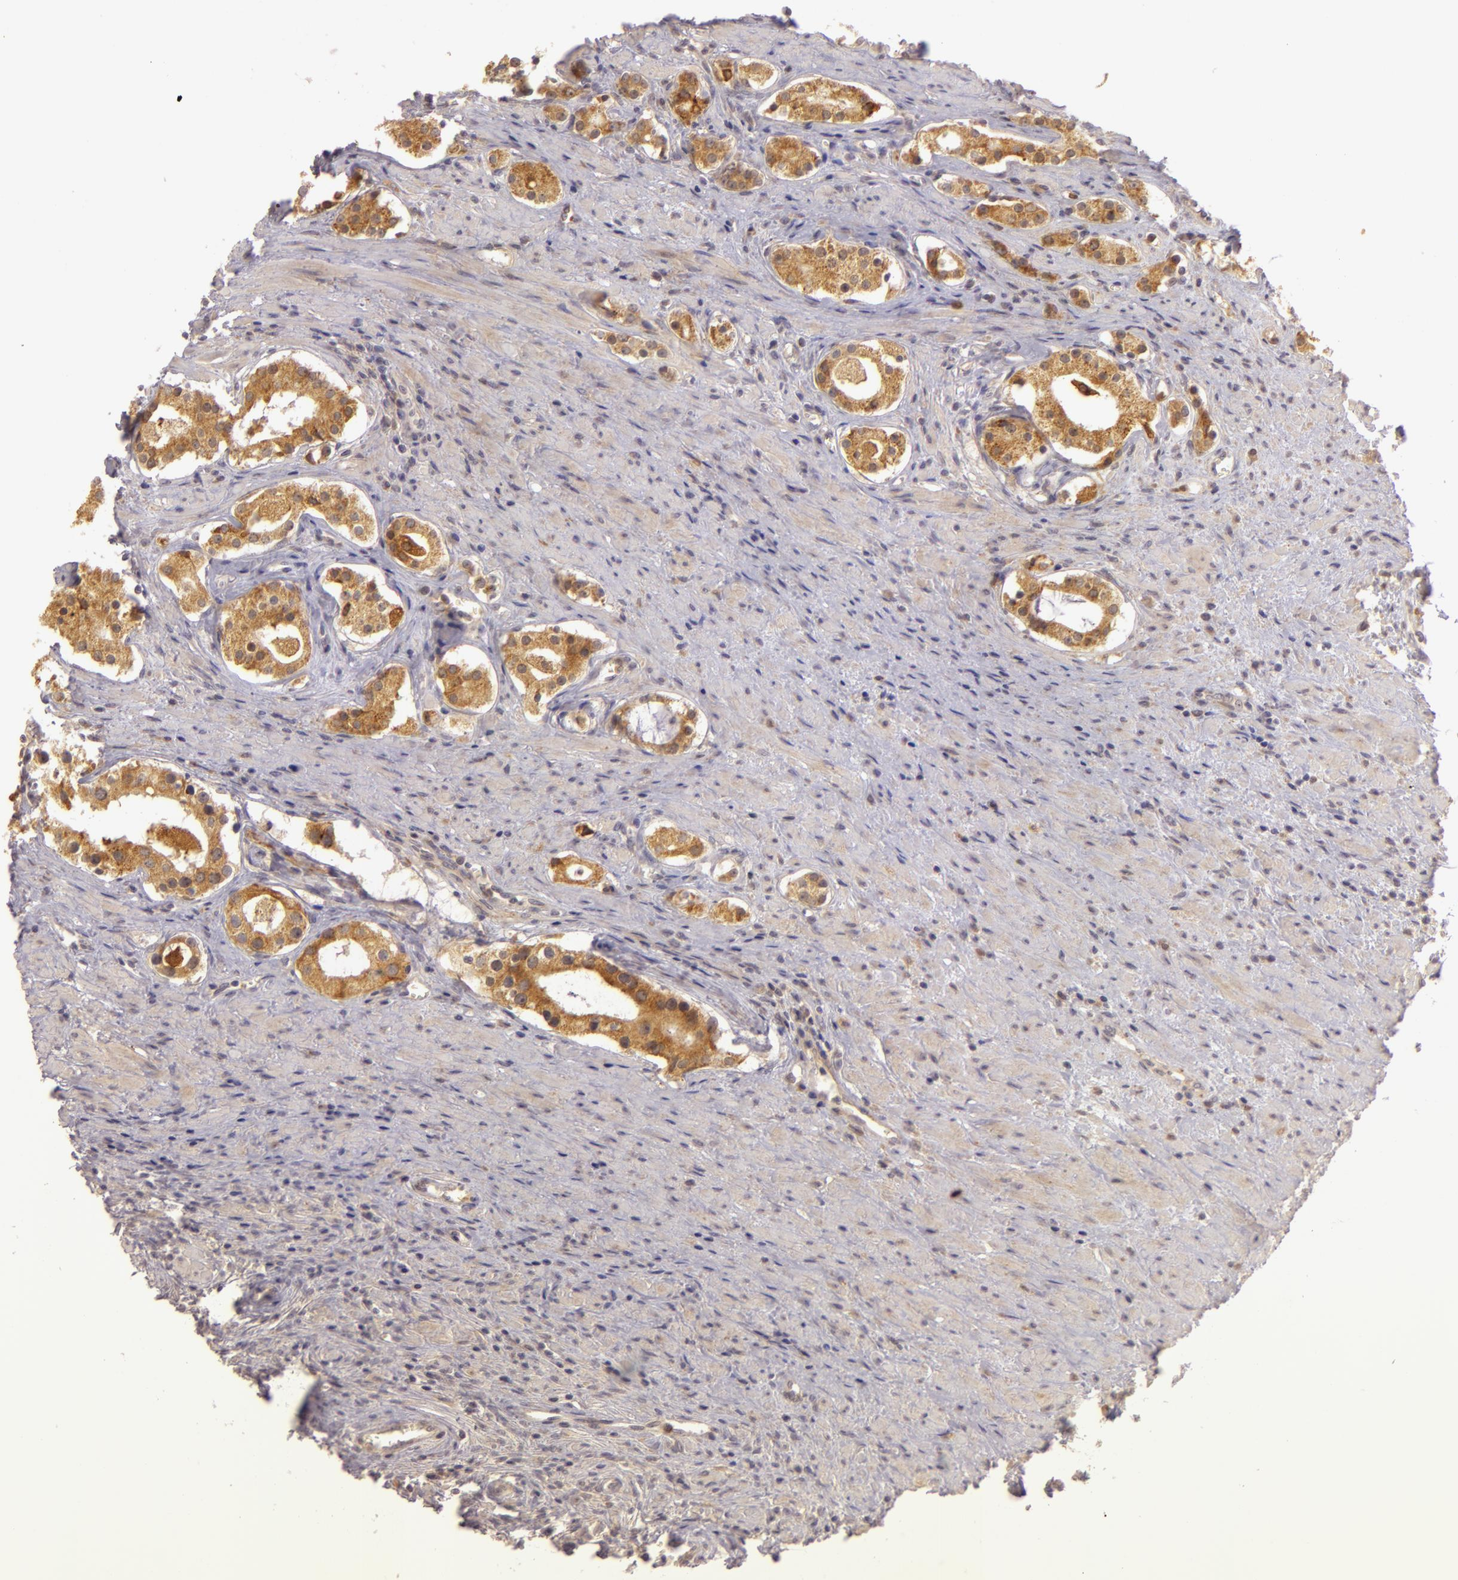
{"staining": {"intensity": "moderate", "quantity": ">75%", "location": "cytoplasmic/membranous"}, "tissue": "prostate cancer", "cell_type": "Tumor cells", "image_type": "cancer", "snomed": [{"axis": "morphology", "description": "Adenocarcinoma, Medium grade"}, {"axis": "topography", "description": "Prostate"}], "caption": "Protein positivity by immunohistochemistry shows moderate cytoplasmic/membranous staining in approximately >75% of tumor cells in prostate medium-grade adenocarcinoma.", "gene": "PPP1R3F", "patient": {"sex": "male", "age": 73}}